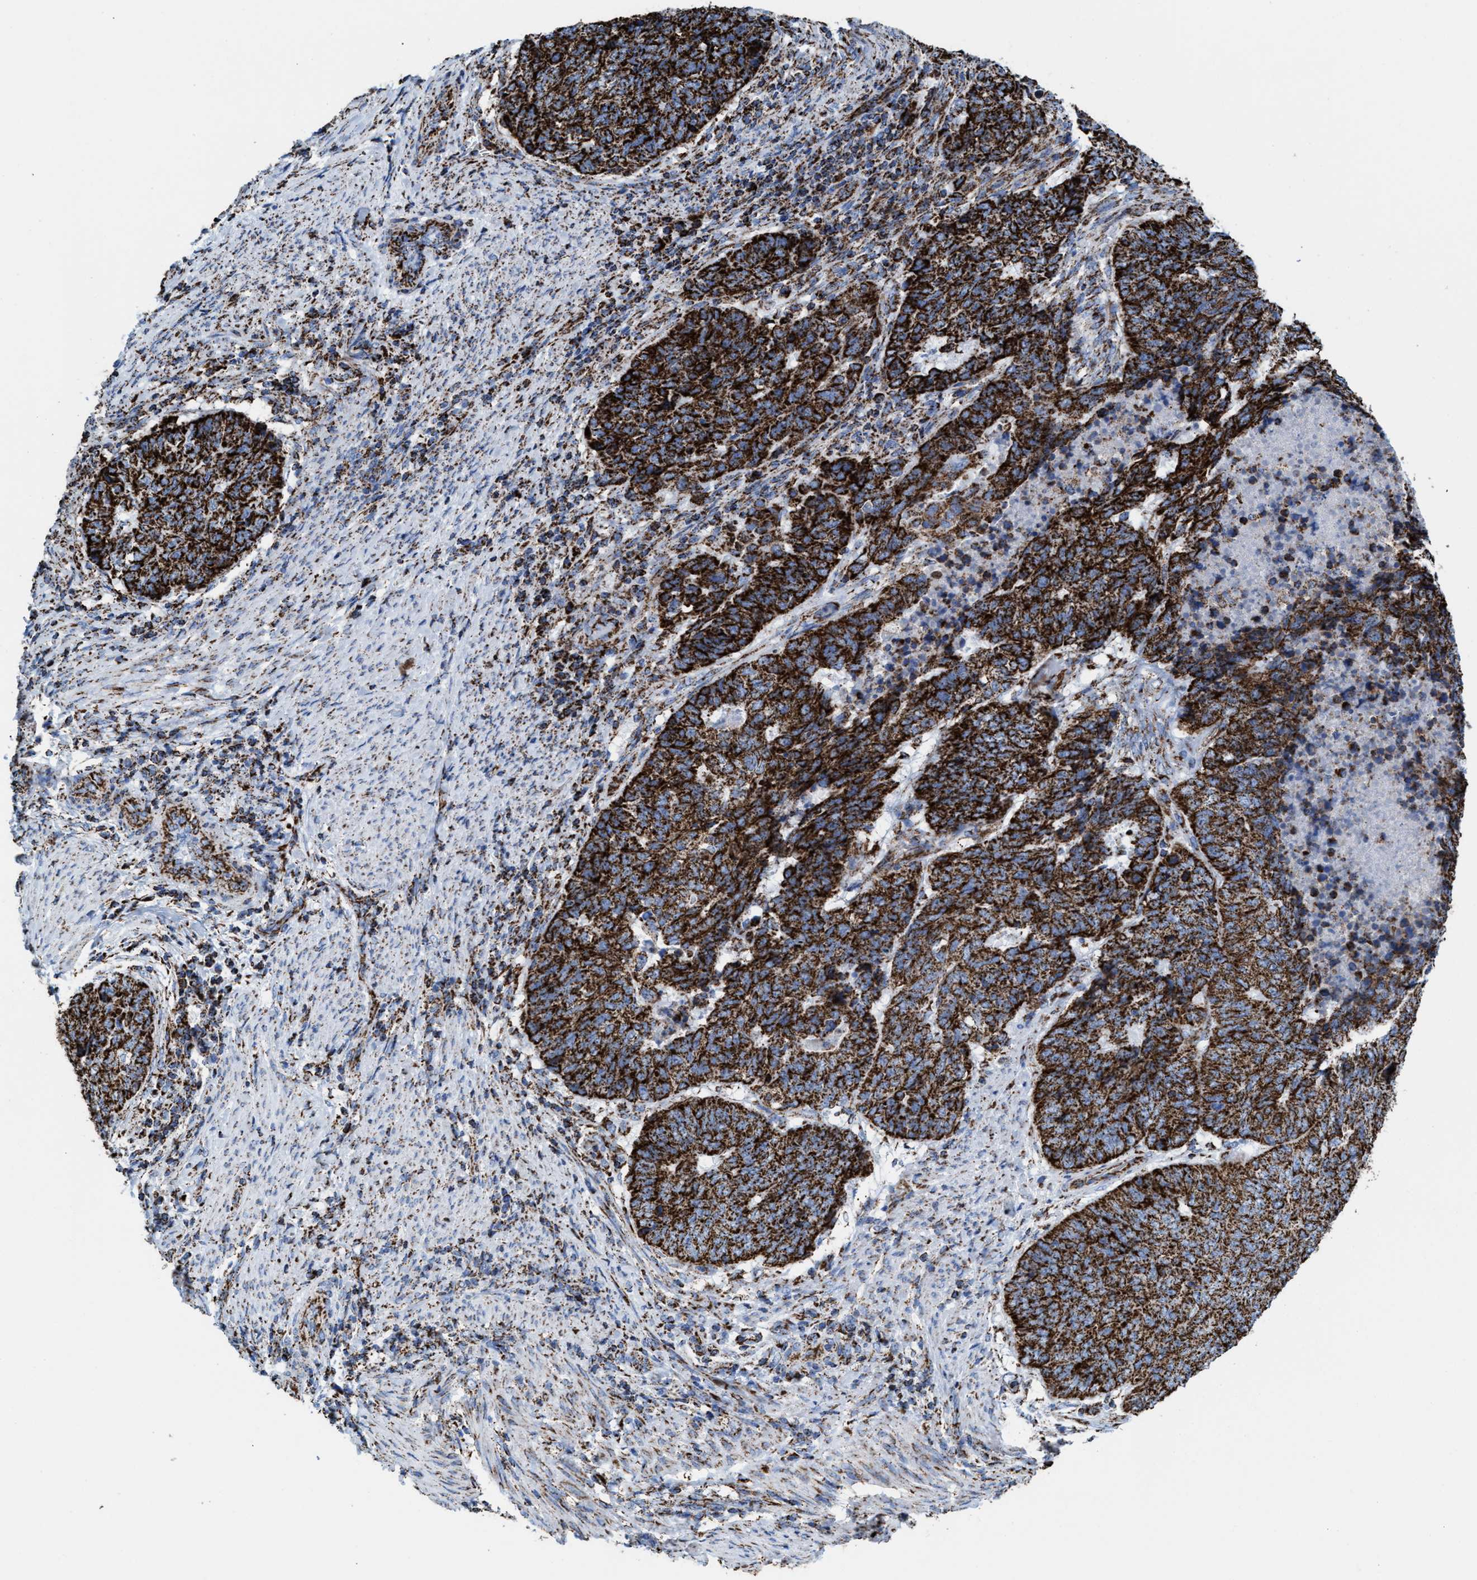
{"staining": {"intensity": "strong", "quantity": ">75%", "location": "cytoplasmic/membranous"}, "tissue": "endometrial cancer", "cell_type": "Tumor cells", "image_type": "cancer", "snomed": [{"axis": "morphology", "description": "Adenocarcinoma, NOS"}, {"axis": "topography", "description": "Endometrium"}], "caption": "Strong cytoplasmic/membranous staining is seen in approximately >75% of tumor cells in endometrial cancer.", "gene": "ECHS1", "patient": {"sex": "female", "age": 80}}